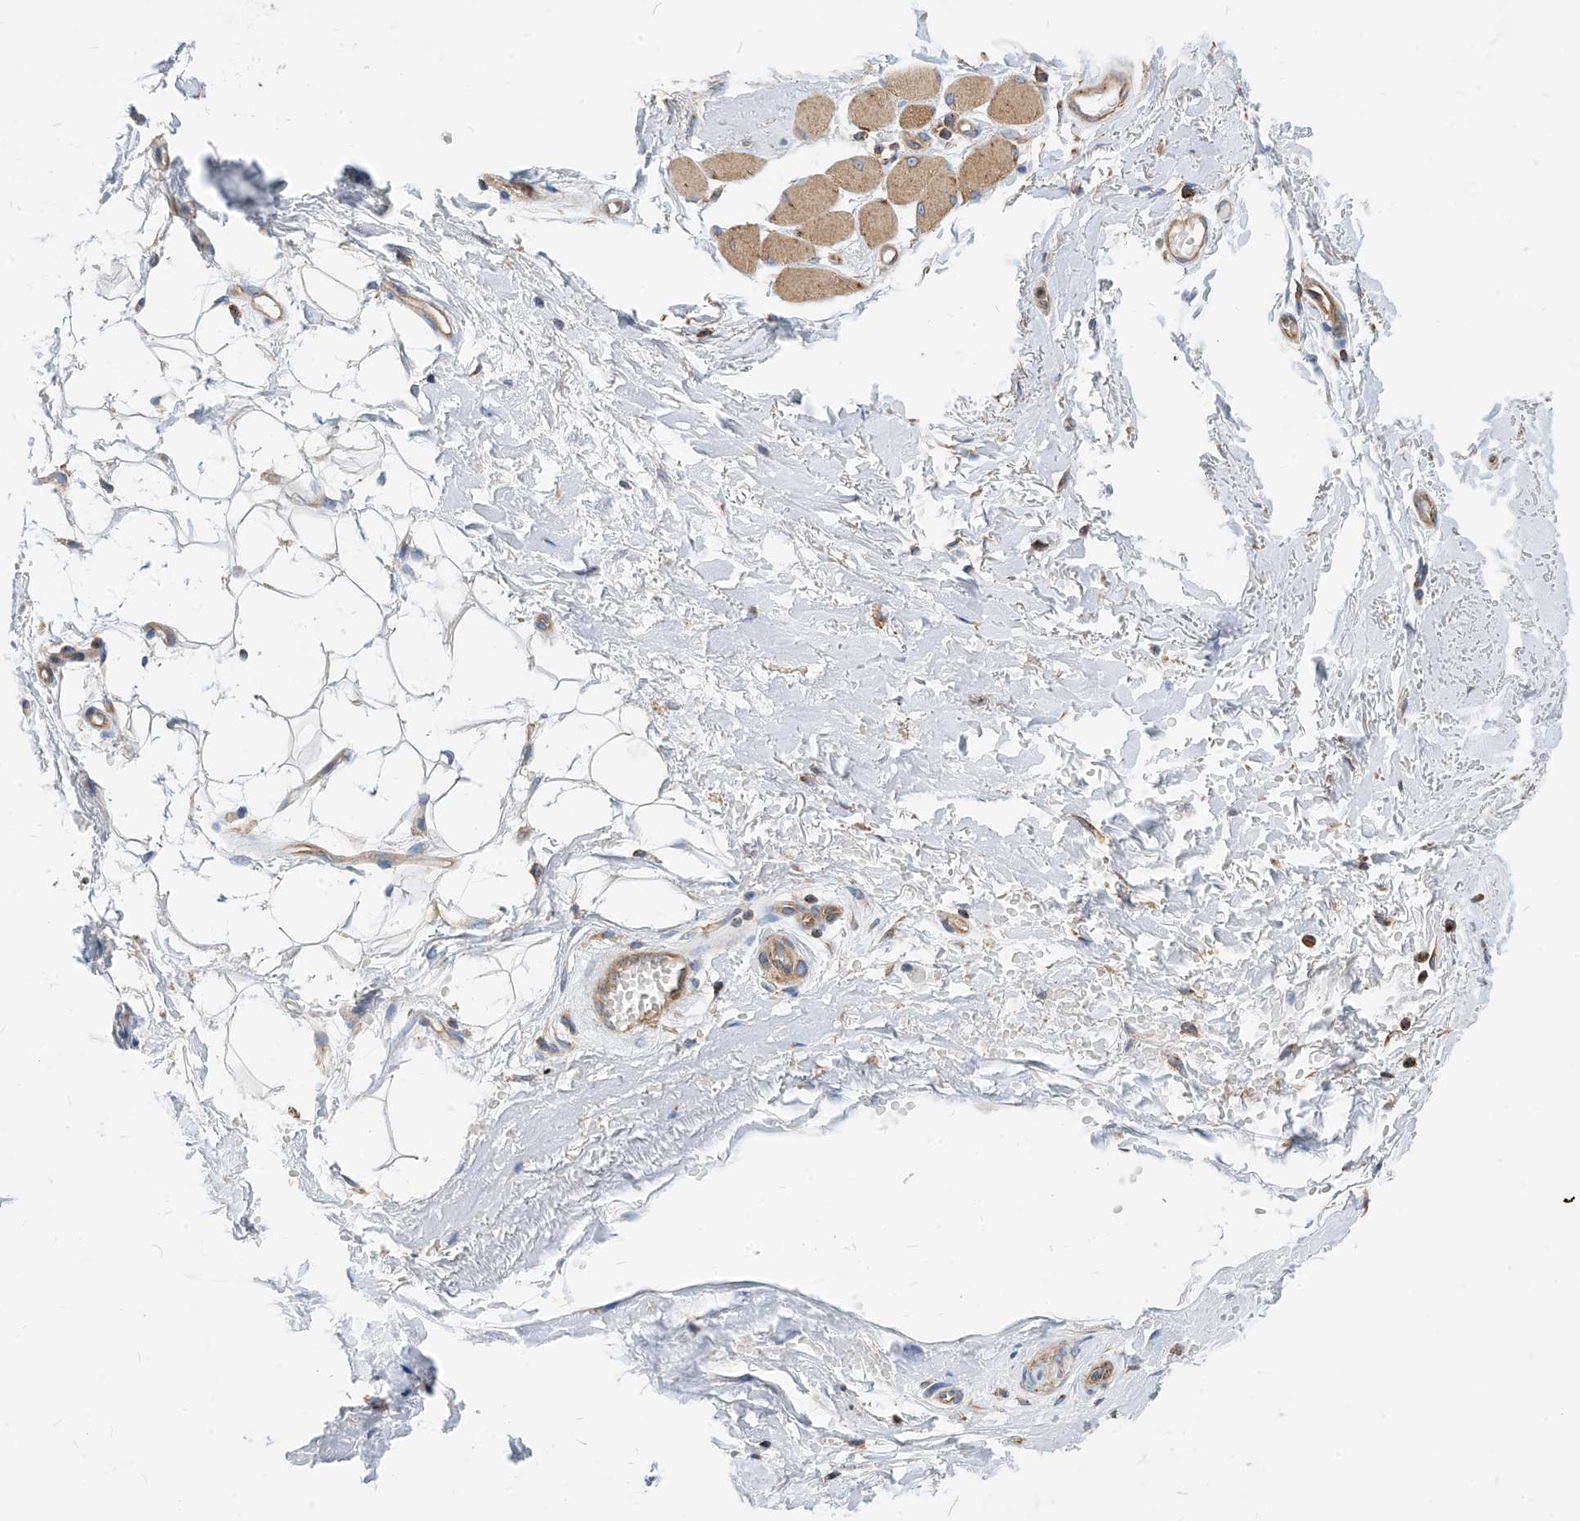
{"staining": {"intensity": "weak", "quantity": ">75%", "location": "cytoplasmic/membranous"}, "tissue": "adipose tissue", "cell_type": "Adipocytes", "image_type": "normal", "snomed": [{"axis": "morphology", "description": "Normal tissue, NOS"}, {"axis": "morphology", "description": "Basal cell carcinoma"}, {"axis": "topography", "description": "Skin"}], "caption": "Protein analysis of normal adipose tissue demonstrates weak cytoplasmic/membranous expression in approximately >75% of adipocytes. (Stains: DAB (3,3'-diaminobenzidine) in brown, nuclei in blue, Microscopy: brightfield microscopy at high magnification).", "gene": "DYNC1LI1", "patient": {"sex": "female", "age": 89}}